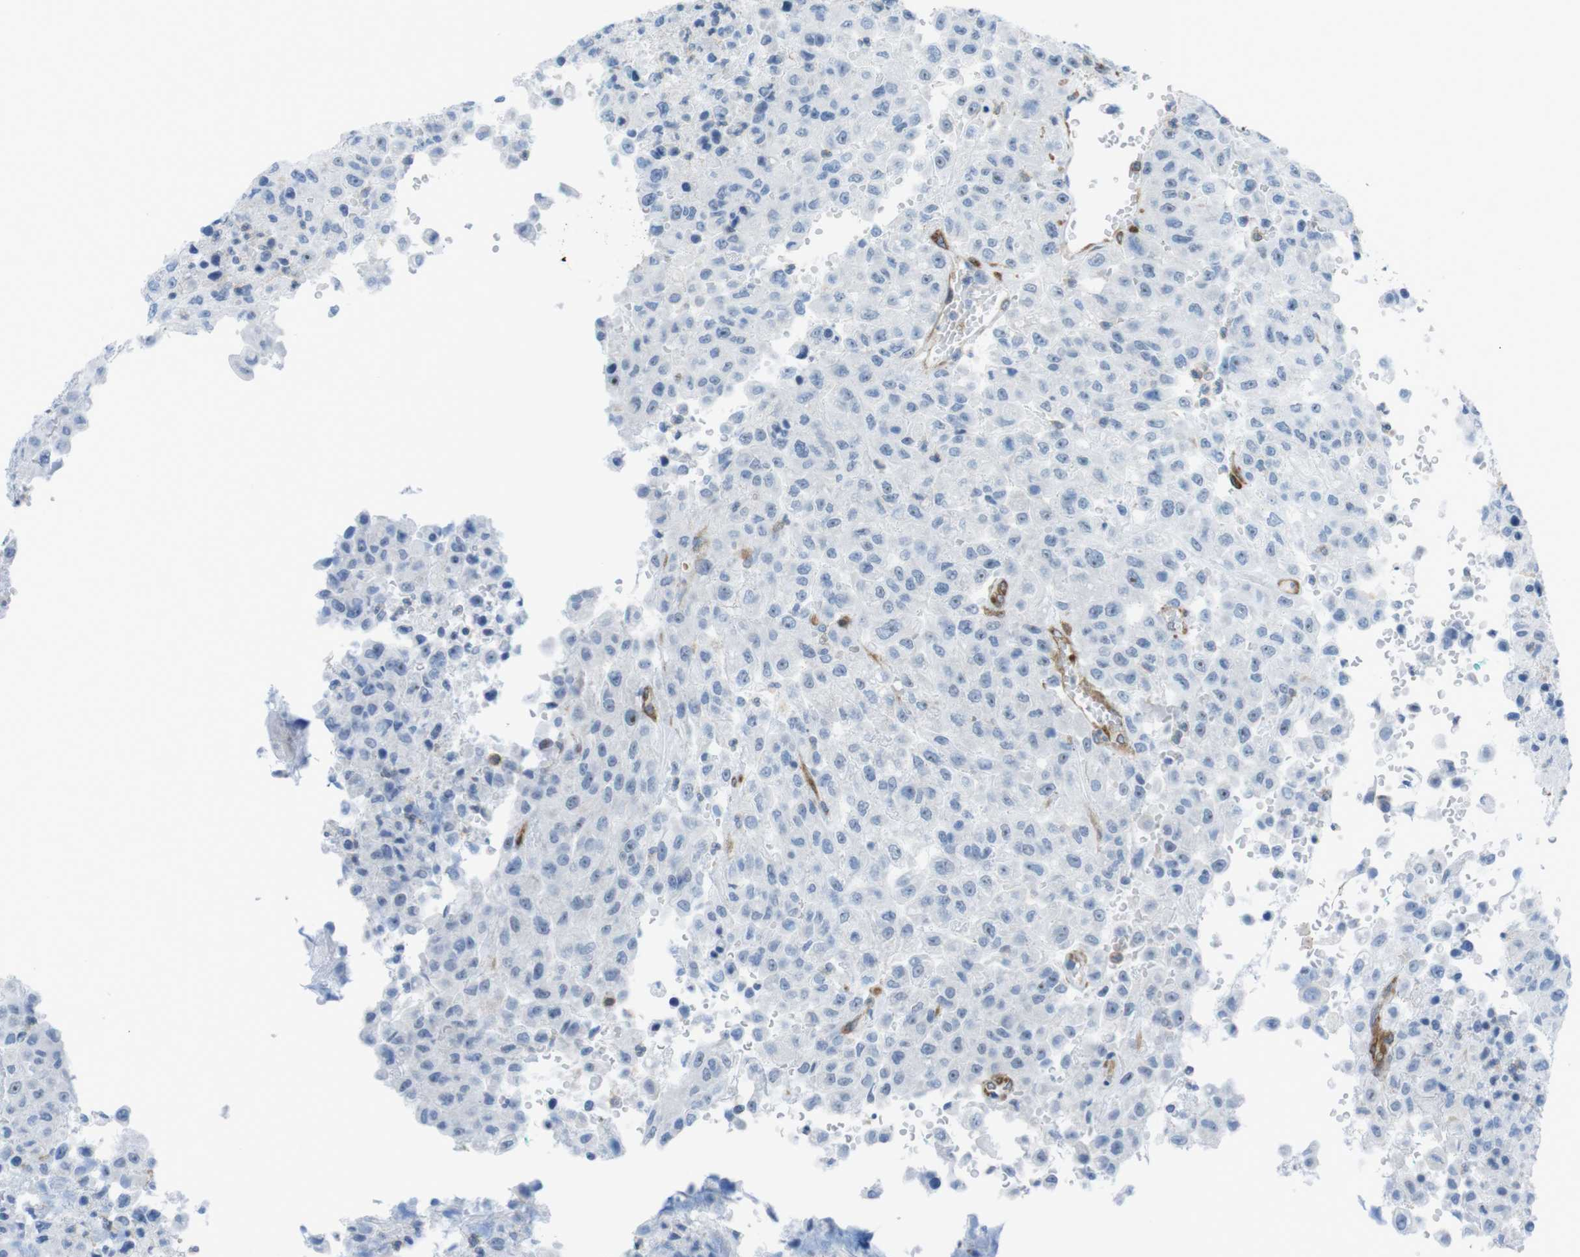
{"staining": {"intensity": "negative", "quantity": "none", "location": "none"}, "tissue": "urothelial cancer", "cell_type": "Tumor cells", "image_type": "cancer", "snomed": [{"axis": "morphology", "description": "Urothelial carcinoma, High grade"}, {"axis": "topography", "description": "Urinary bladder"}], "caption": "The micrograph exhibits no significant expression in tumor cells of urothelial cancer. (DAB (3,3'-diaminobenzidine) immunohistochemistry (IHC), high magnification).", "gene": "DIAPH2", "patient": {"sex": "male", "age": 46}}